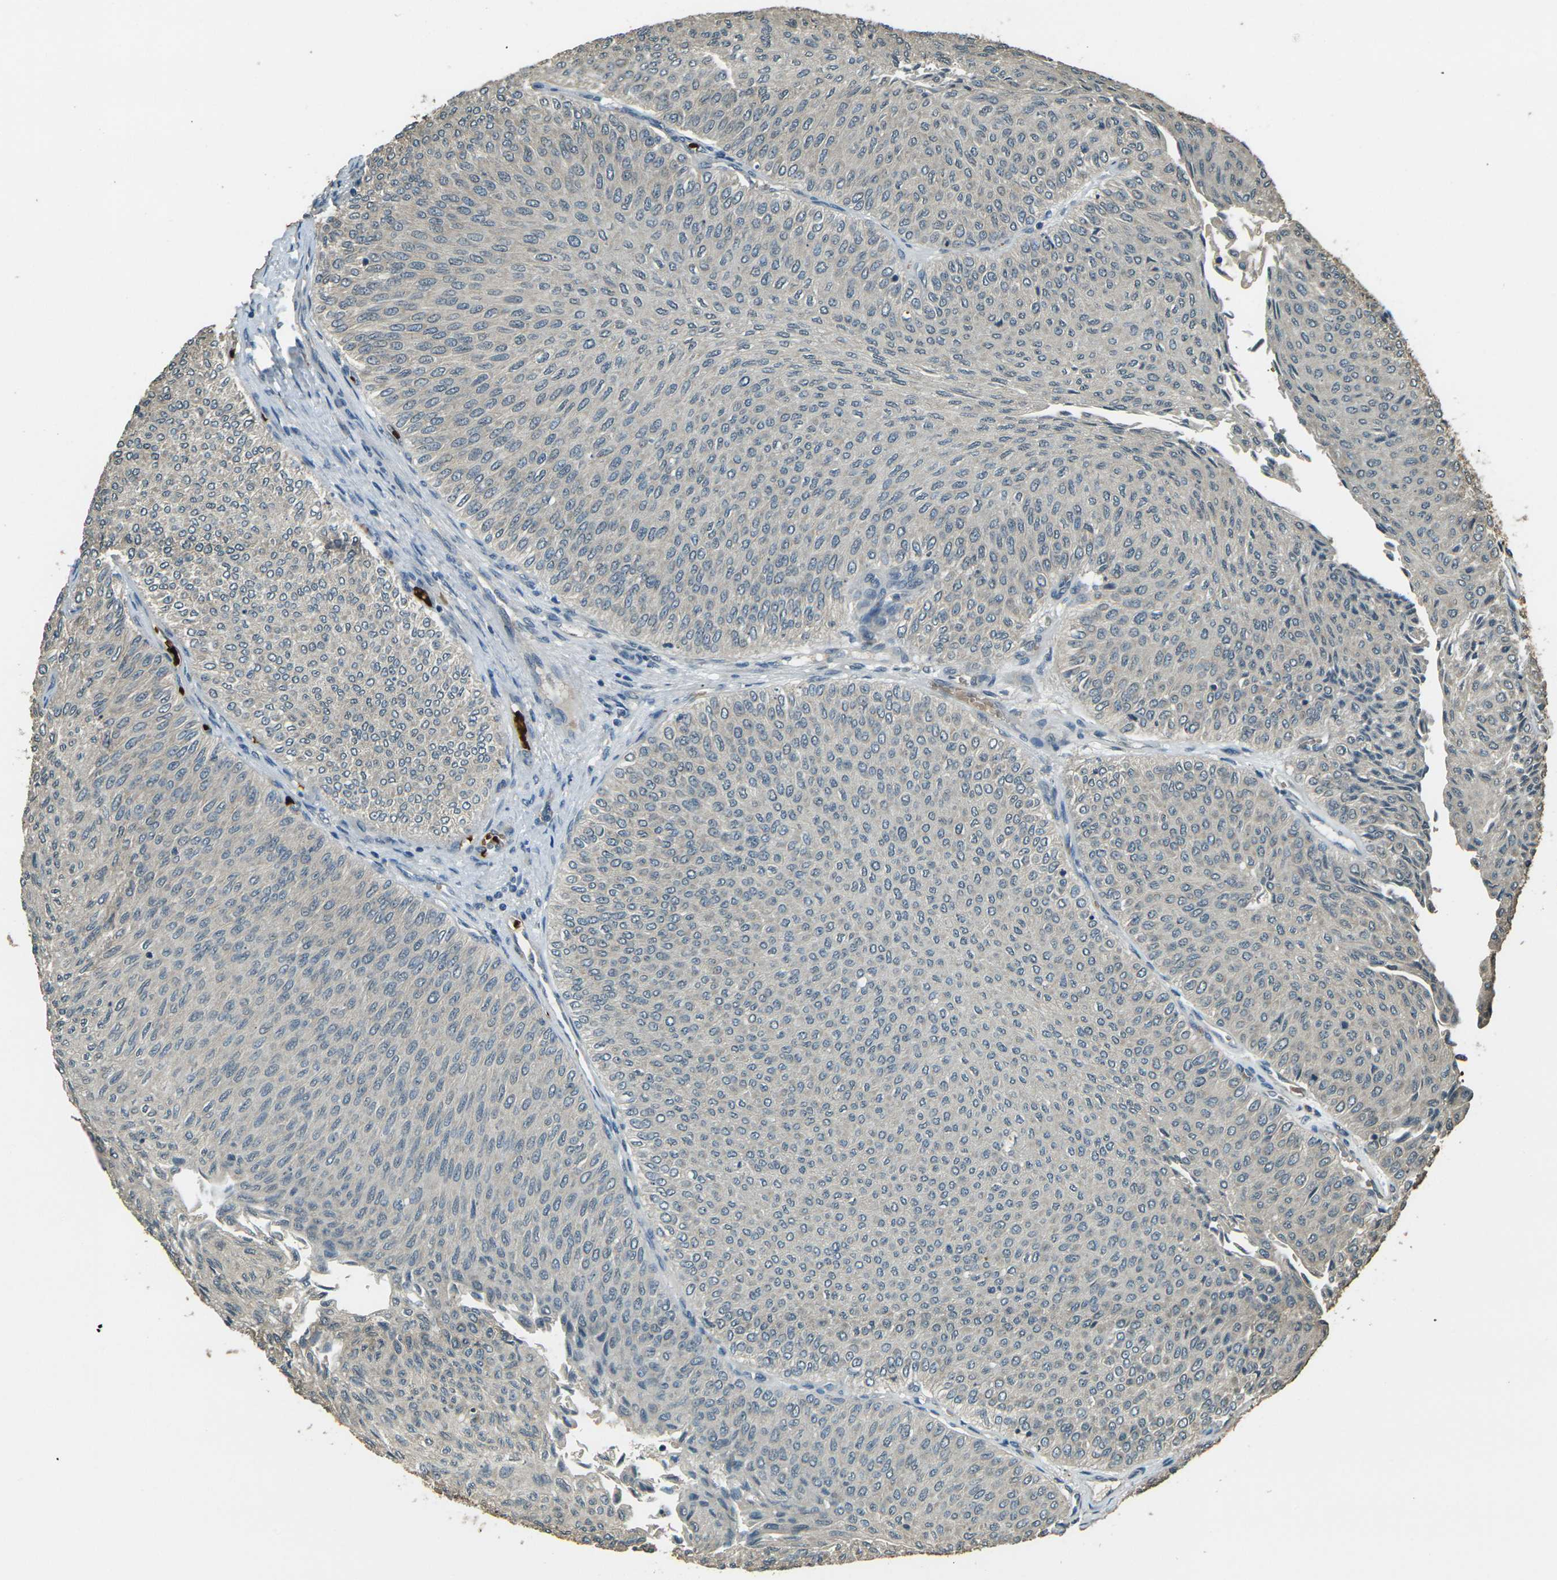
{"staining": {"intensity": "weak", "quantity": "25%-75%", "location": "cytoplasmic/membranous"}, "tissue": "urothelial cancer", "cell_type": "Tumor cells", "image_type": "cancer", "snomed": [{"axis": "morphology", "description": "Urothelial carcinoma, Low grade"}, {"axis": "topography", "description": "Urinary bladder"}], "caption": "Urothelial cancer stained with DAB (3,3'-diaminobenzidine) immunohistochemistry displays low levels of weak cytoplasmic/membranous staining in about 25%-75% of tumor cells.", "gene": "TOR1A", "patient": {"sex": "male", "age": 78}}